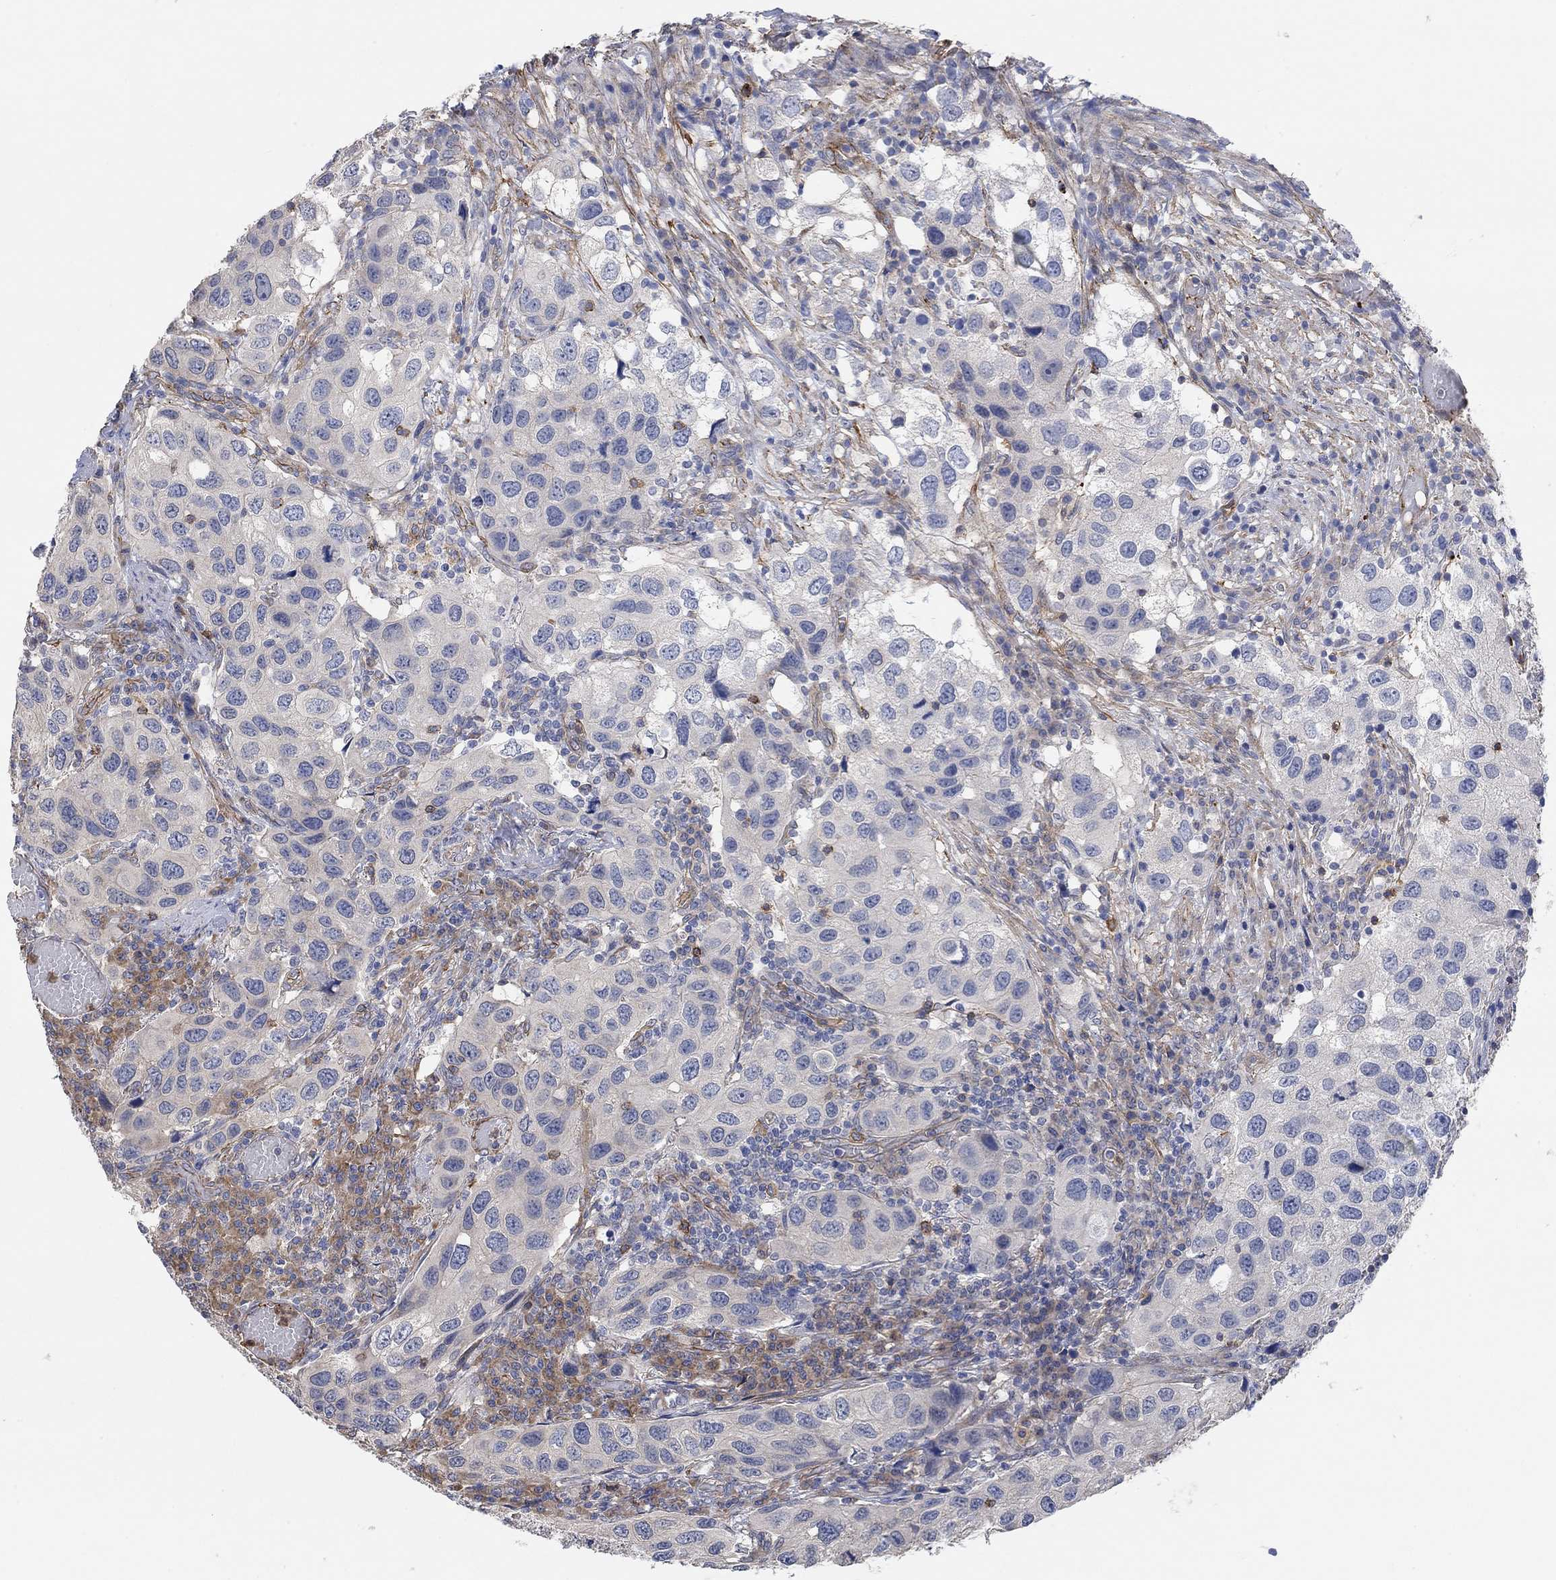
{"staining": {"intensity": "negative", "quantity": "none", "location": "none"}, "tissue": "urothelial cancer", "cell_type": "Tumor cells", "image_type": "cancer", "snomed": [{"axis": "morphology", "description": "Urothelial carcinoma, High grade"}, {"axis": "topography", "description": "Urinary bladder"}], "caption": "IHC of urothelial cancer shows no expression in tumor cells.", "gene": "SYT16", "patient": {"sex": "male", "age": 79}}